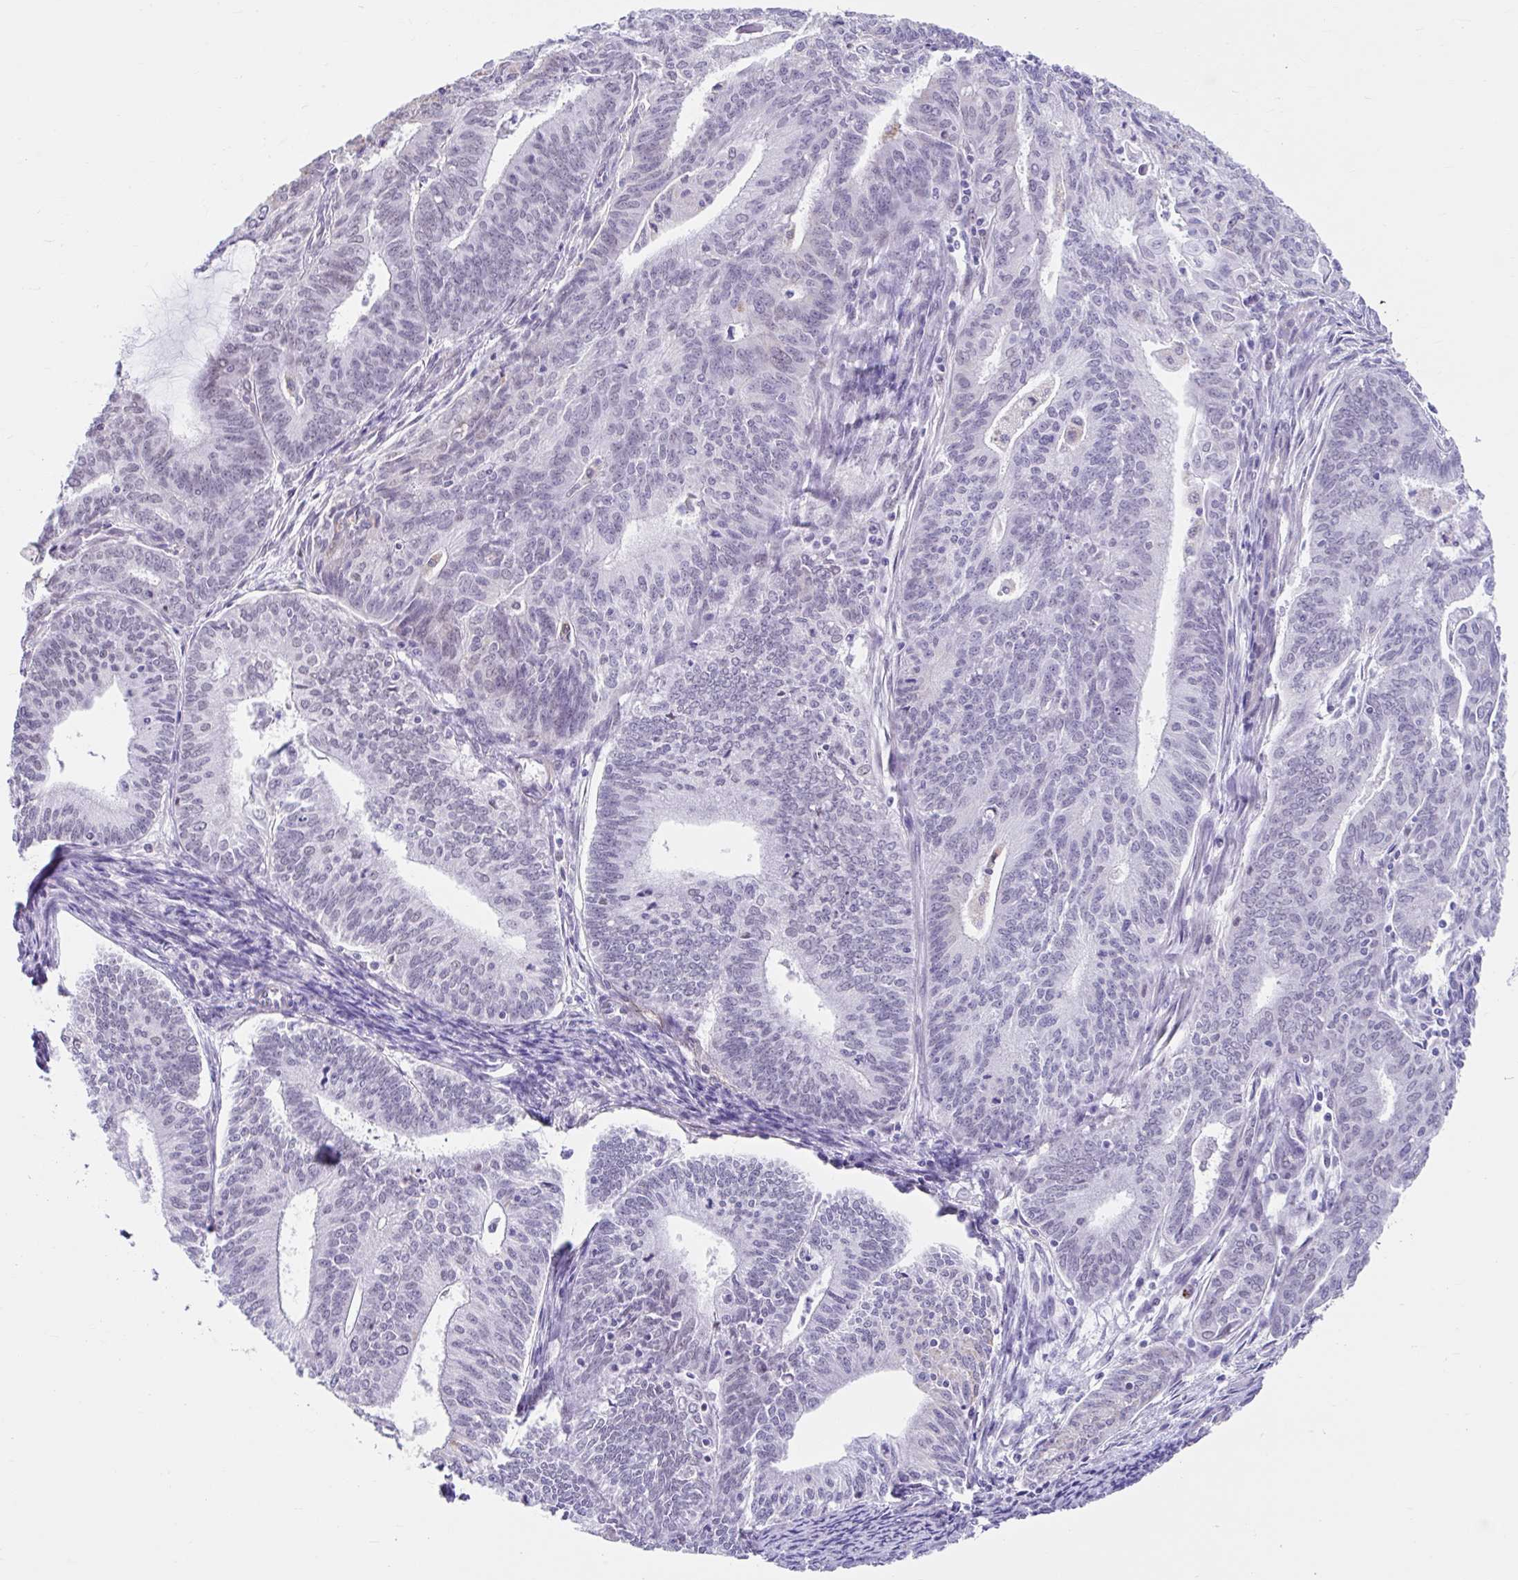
{"staining": {"intensity": "negative", "quantity": "none", "location": "none"}, "tissue": "endometrial cancer", "cell_type": "Tumor cells", "image_type": "cancer", "snomed": [{"axis": "morphology", "description": "Adenocarcinoma, NOS"}, {"axis": "topography", "description": "Endometrium"}], "caption": "This is an immunohistochemistry image of human endometrial cancer. There is no expression in tumor cells.", "gene": "DCAF17", "patient": {"sex": "female", "age": 61}}